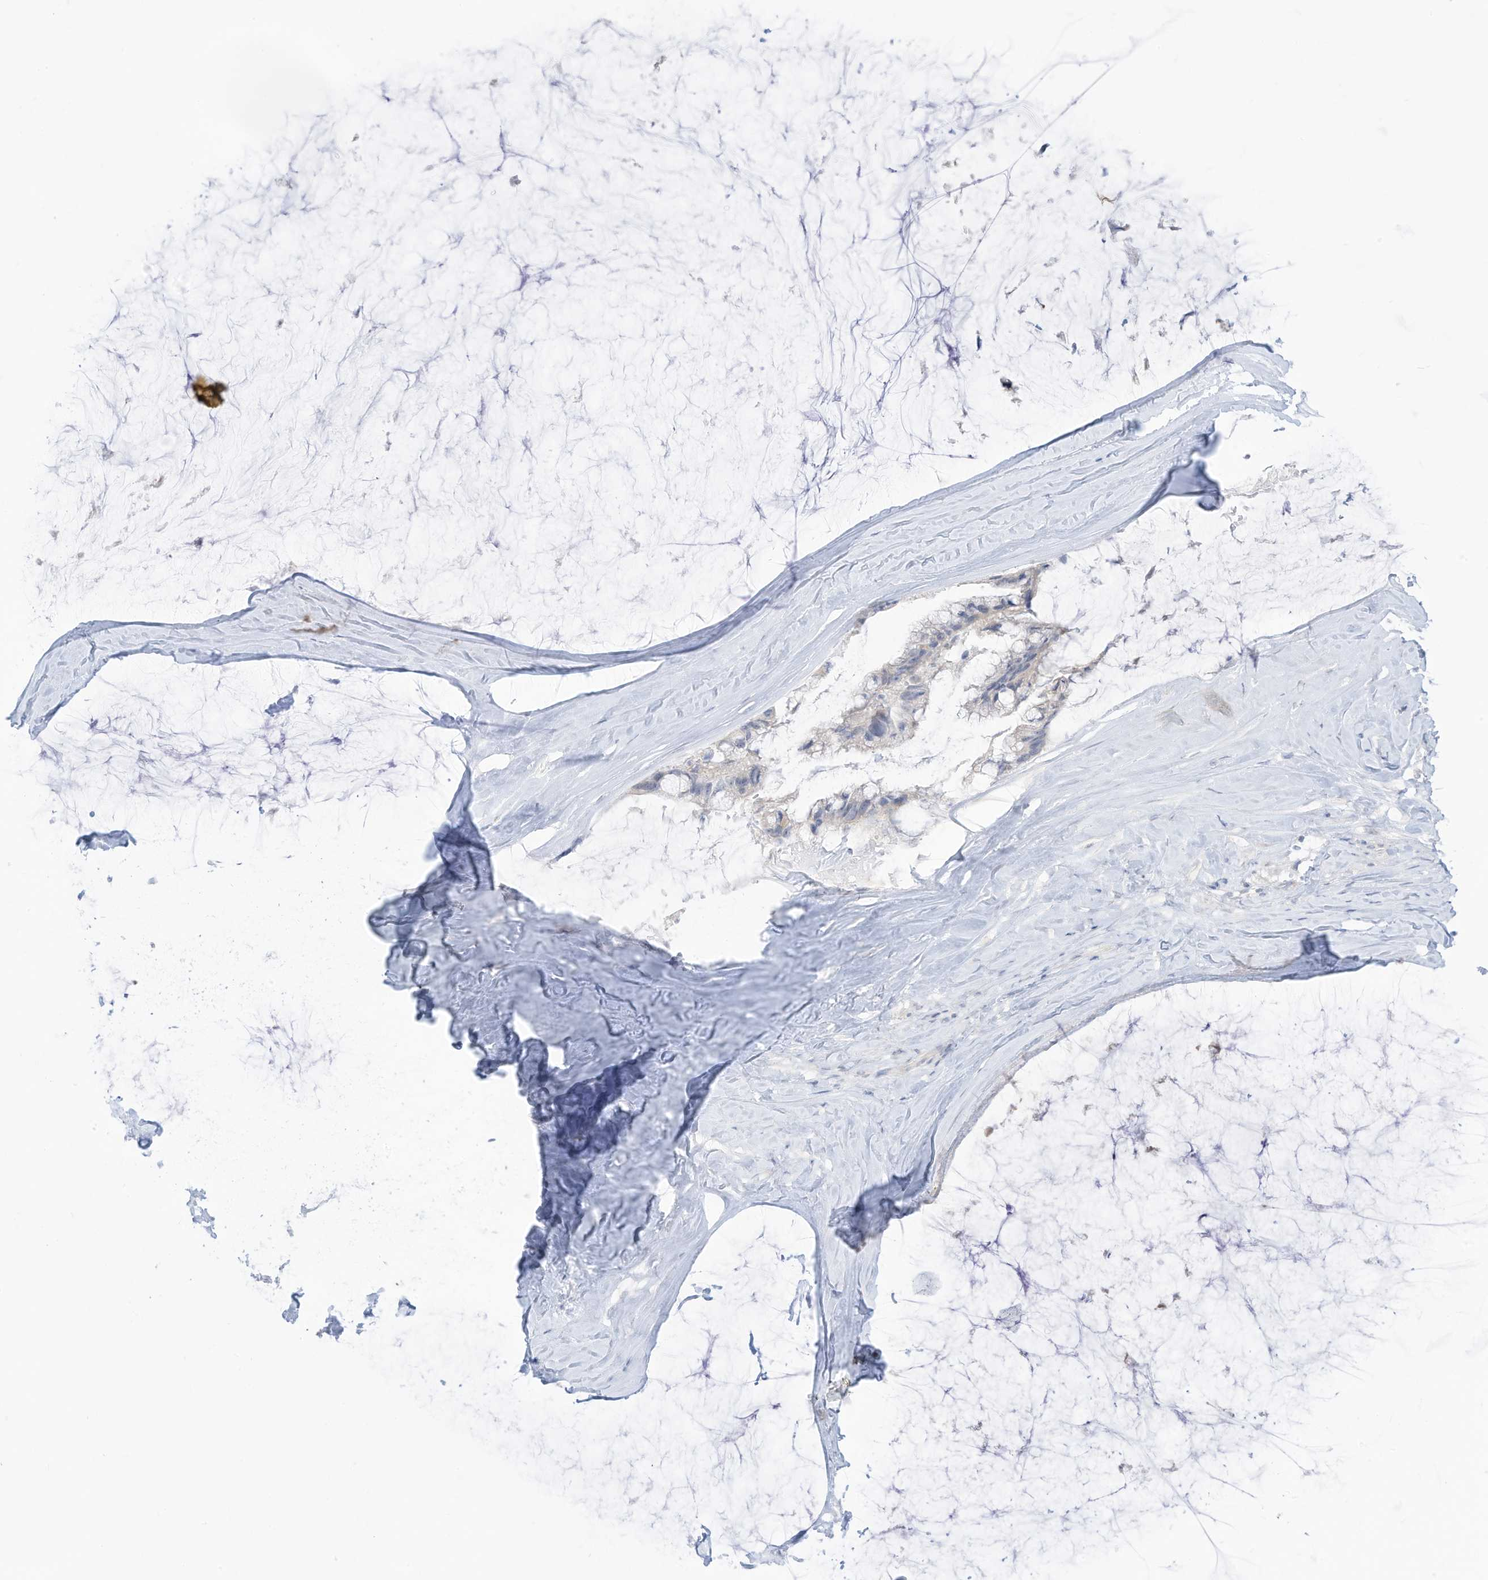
{"staining": {"intensity": "negative", "quantity": "none", "location": "none"}, "tissue": "ovarian cancer", "cell_type": "Tumor cells", "image_type": "cancer", "snomed": [{"axis": "morphology", "description": "Cystadenocarcinoma, mucinous, NOS"}, {"axis": "topography", "description": "Ovary"}], "caption": "Ovarian cancer (mucinous cystadenocarcinoma) was stained to show a protein in brown. There is no significant staining in tumor cells.", "gene": "OGT", "patient": {"sex": "female", "age": 39}}